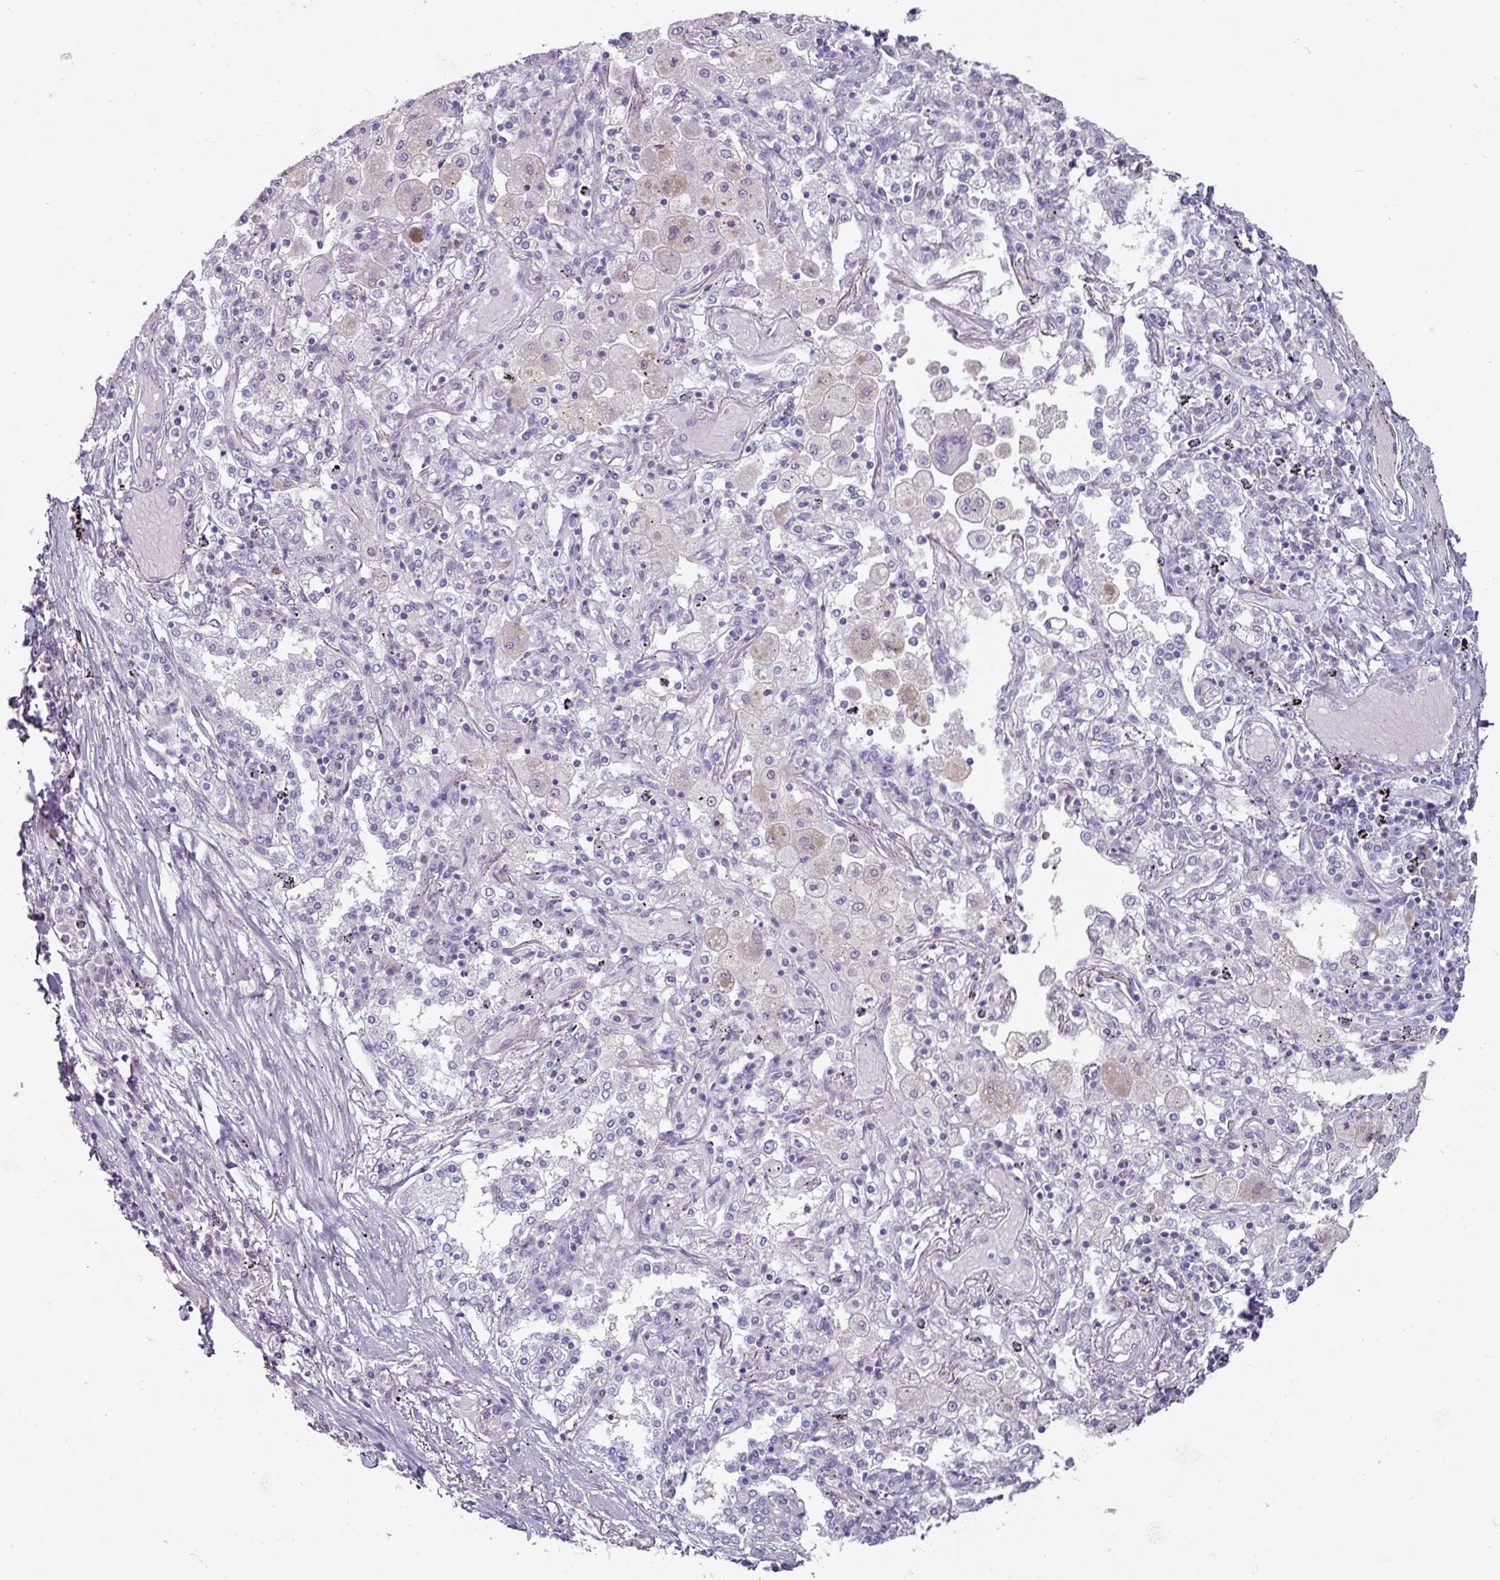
{"staining": {"intensity": "negative", "quantity": "none", "location": "none"}, "tissue": "lung cancer", "cell_type": "Tumor cells", "image_type": "cancer", "snomed": [{"axis": "morphology", "description": "Squamous cell carcinoma, NOS"}, {"axis": "topography", "description": "Lung"}], "caption": "Immunohistochemistry (IHC) of lung squamous cell carcinoma reveals no expression in tumor cells.", "gene": "EYA3", "patient": {"sex": "male", "age": 65}}